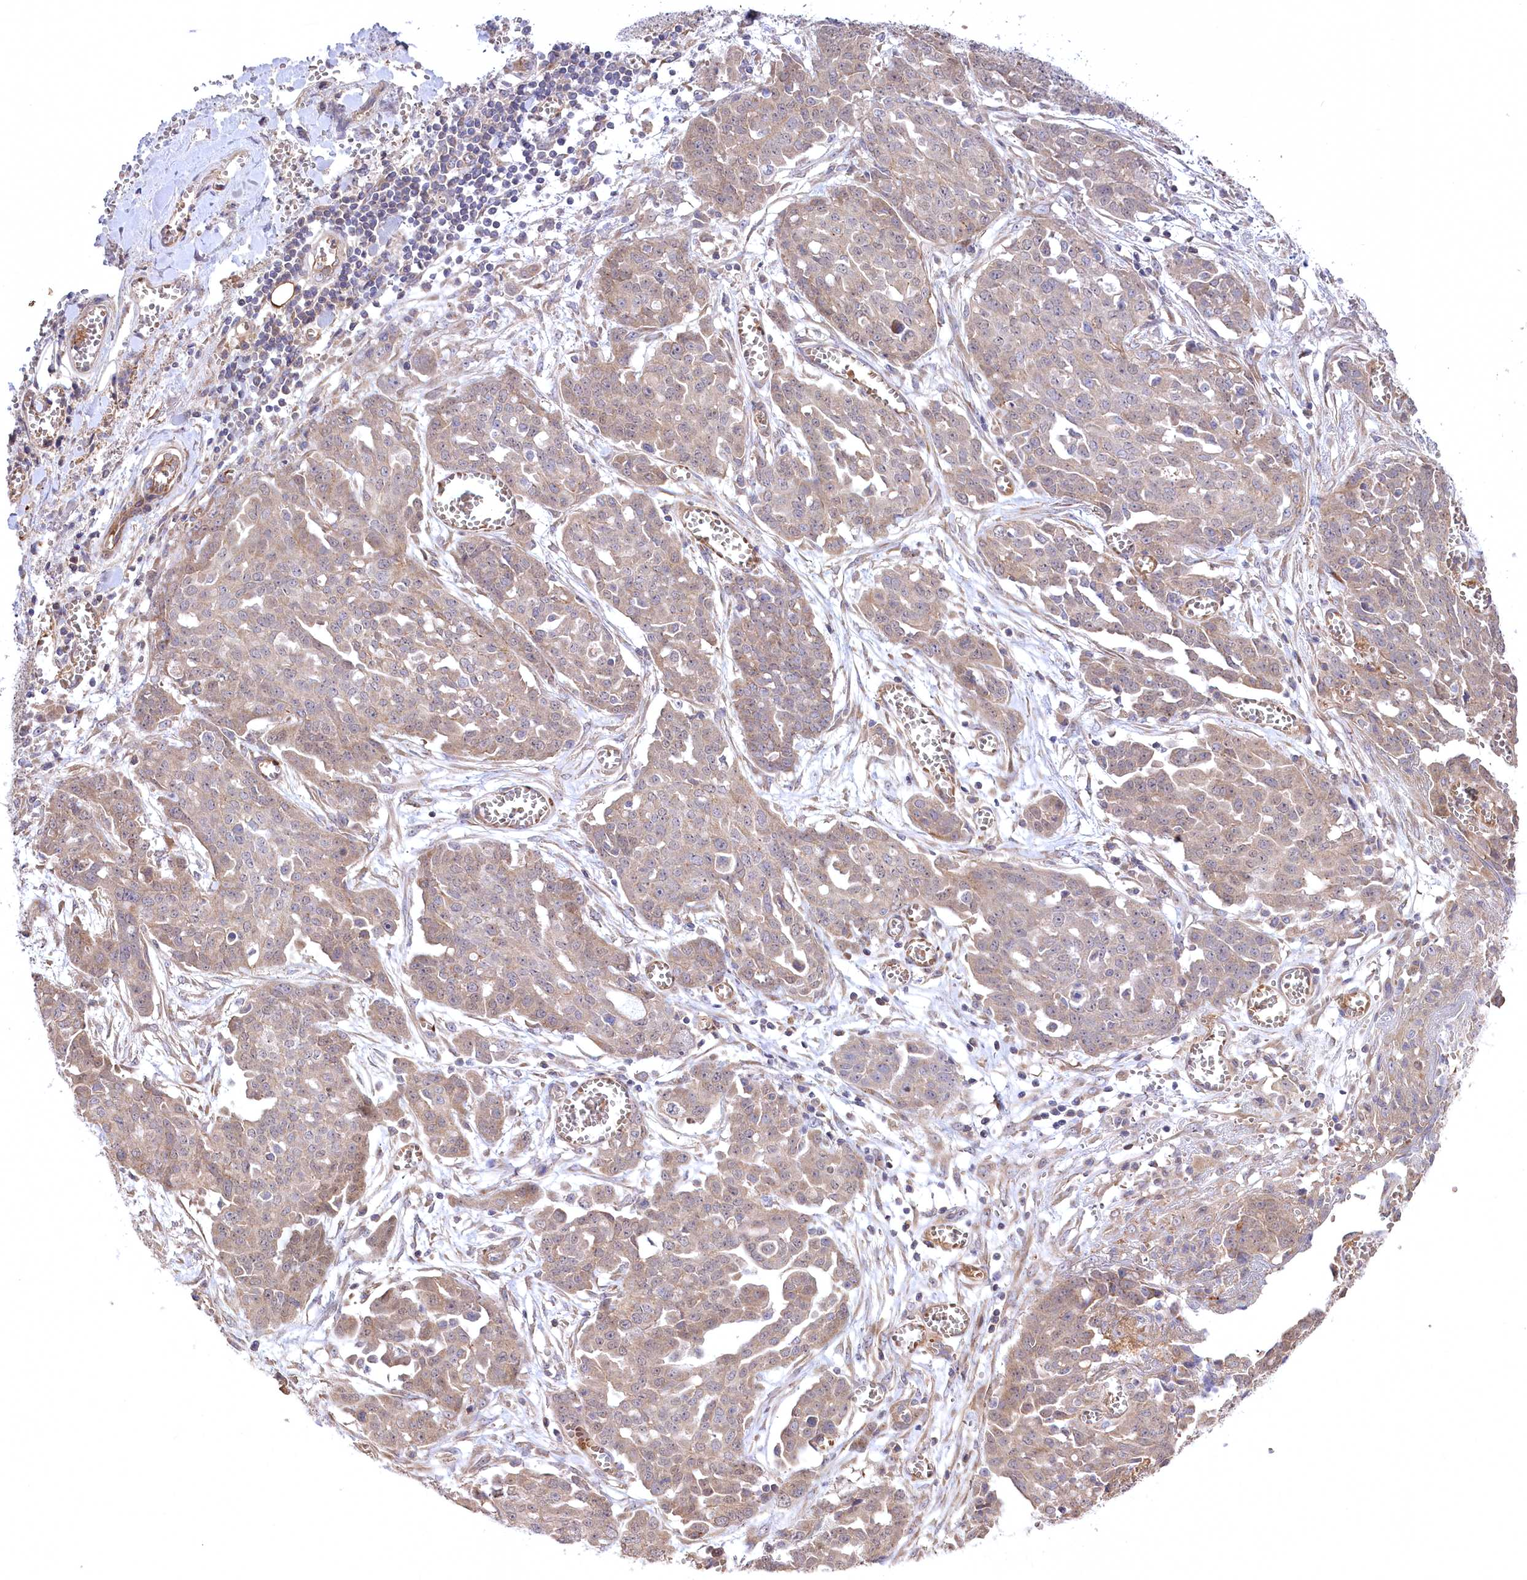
{"staining": {"intensity": "weak", "quantity": ">75%", "location": "cytoplasmic/membranous"}, "tissue": "ovarian cancer", "cell_type": "Tumor cells", "image_type": "cancer", "snomed": [{"axis": "morphology", "description": "Cystadenocarcinoma, serous, NOS"}, {"axis": "topography", "description": "Soft tissue"}, {"axis": "topography", "description": "Ovary"}], "caption": "Ovarian cancer (serous cystadenocarcinoma) tissue shows weak cytoplasmic/membranous expression in about >75% of tumor cells, visualized by immunohistochemistry.", "gene": "TRUB1", "patient": {"sex": "female", "age": 57}}